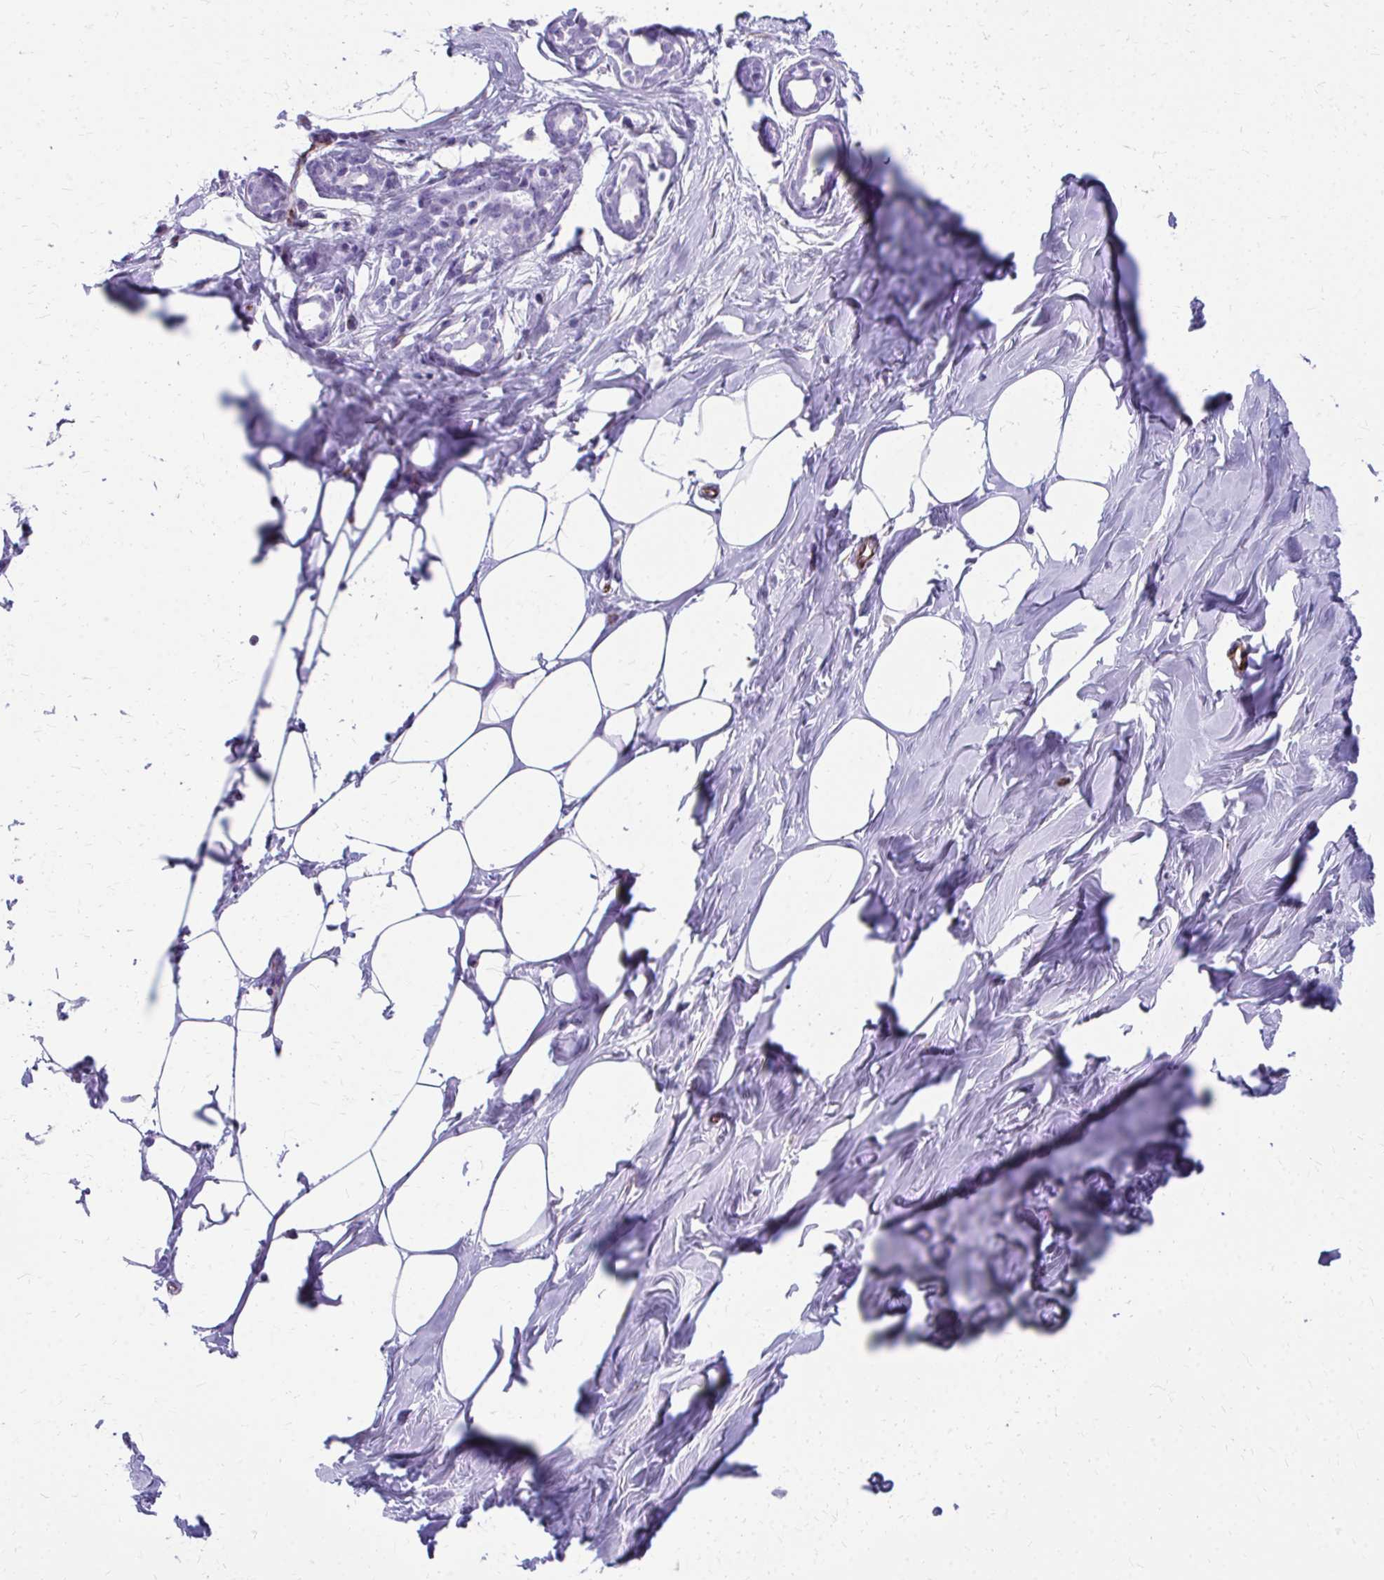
{"staining": {"intensity": "negative", "quantity": "none", "location": "none"}, "tissue": "breast", "cell_type": "Adipocytes", "image_type": "normal", "snomed": [{"axis": "morphology", "description": "Normal tissue, NOS"}, {"axis": "topography", "description": "Breast"}], "caption": "The photomicrograph exhibits no significant staining in adipocytes of breast.", "gene": "TRIM6", "patient": {"sex": "female", "age": 27}}